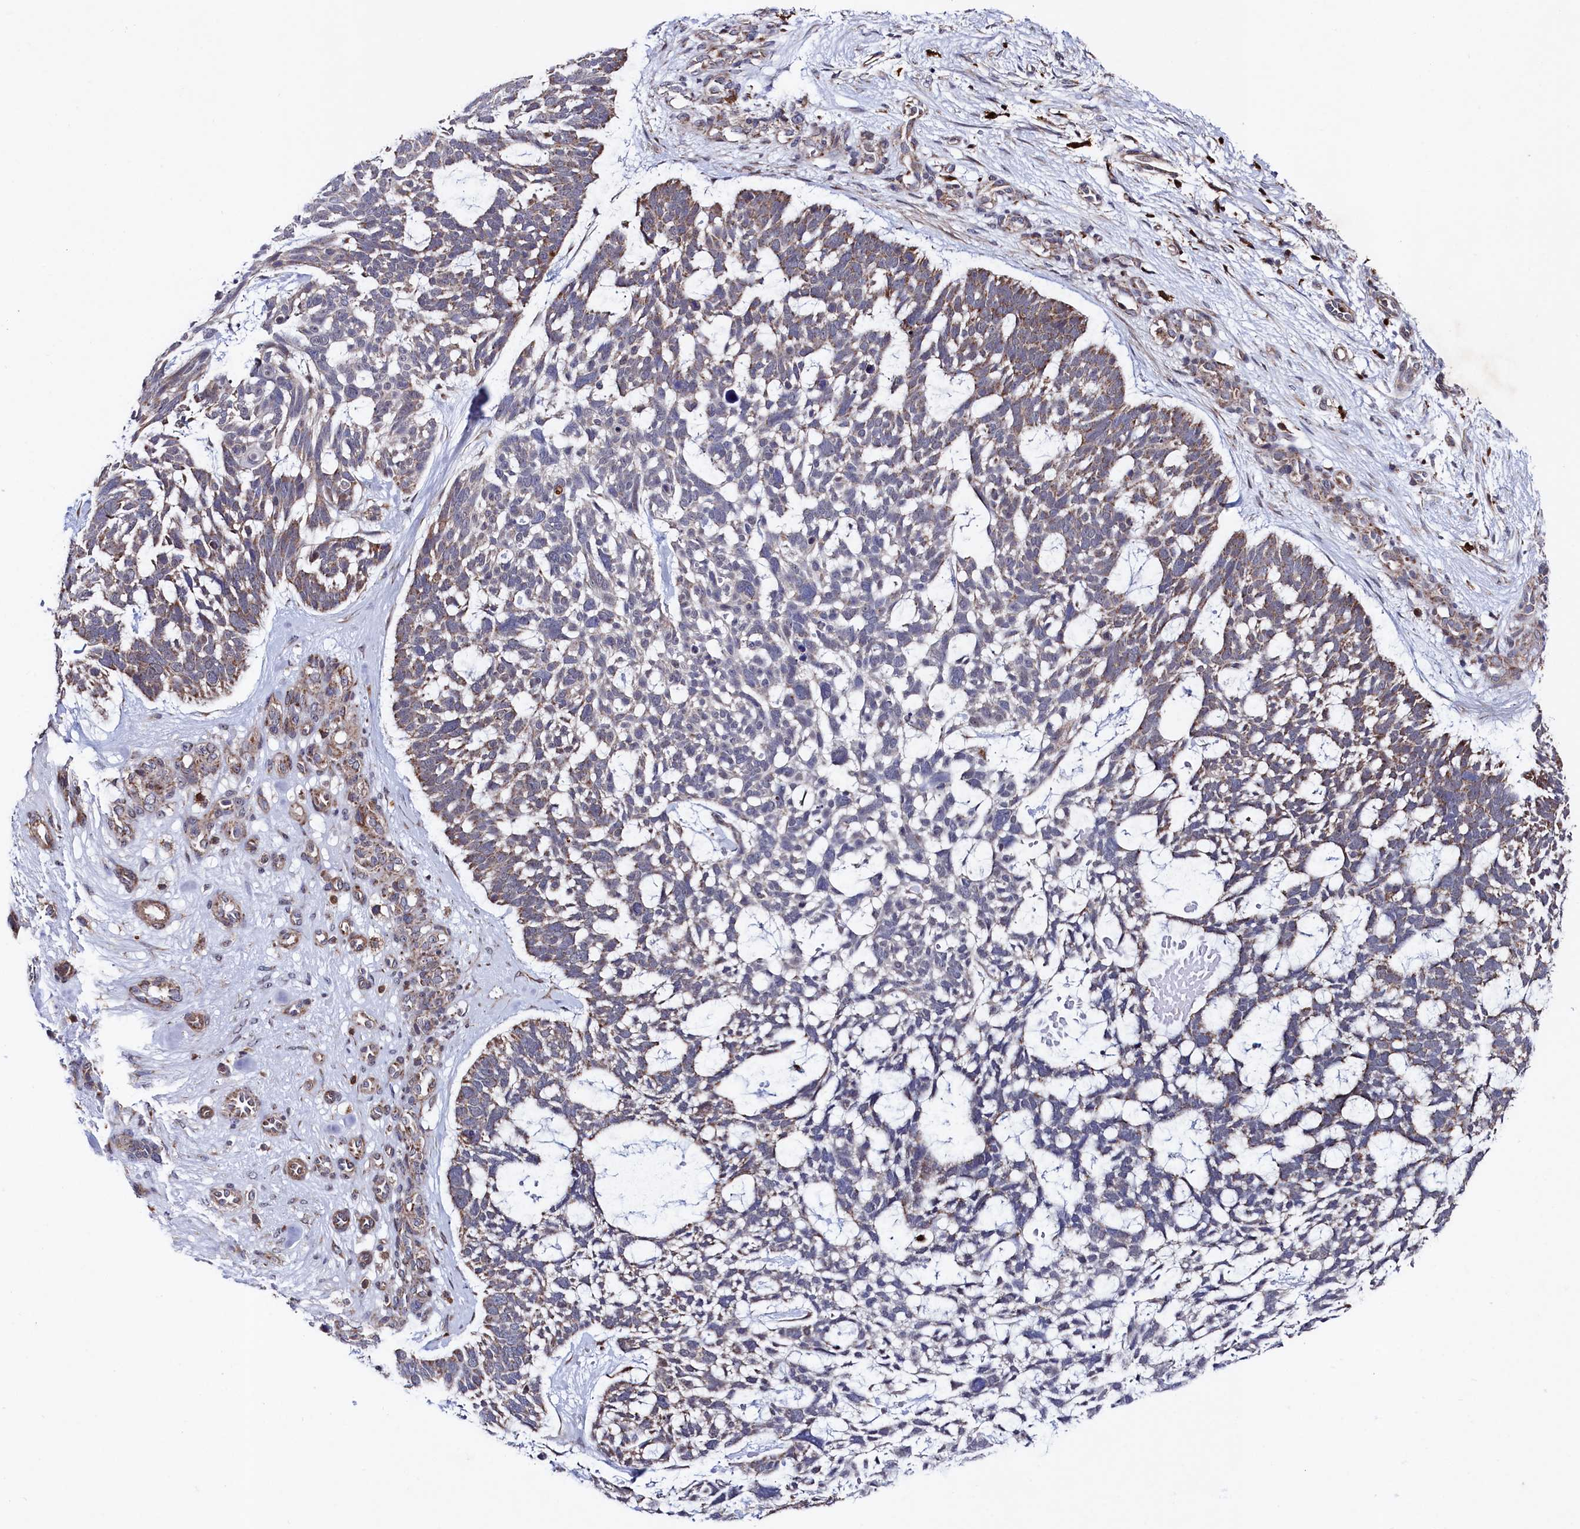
{"staining": {"intensity": "weak", "quantity": "<25%", "location": "cytoplasmic/membranous"}, "tissue": "skin cancer", "cell_type": "Tumor cells", "image_type": "cancer", "snomed": [{"axis": "morphology", "description": "Basal cell carcinoma"}, {"axis": "topography", "description": "Skin"}], "caption": "DAB immunohistochemical staining of human basal cell carcinoma (skin) demonstrates no significant expression in tumor cells.", "gene": "CHCHD1", "patient": {"sex": "male", "age": 88}}